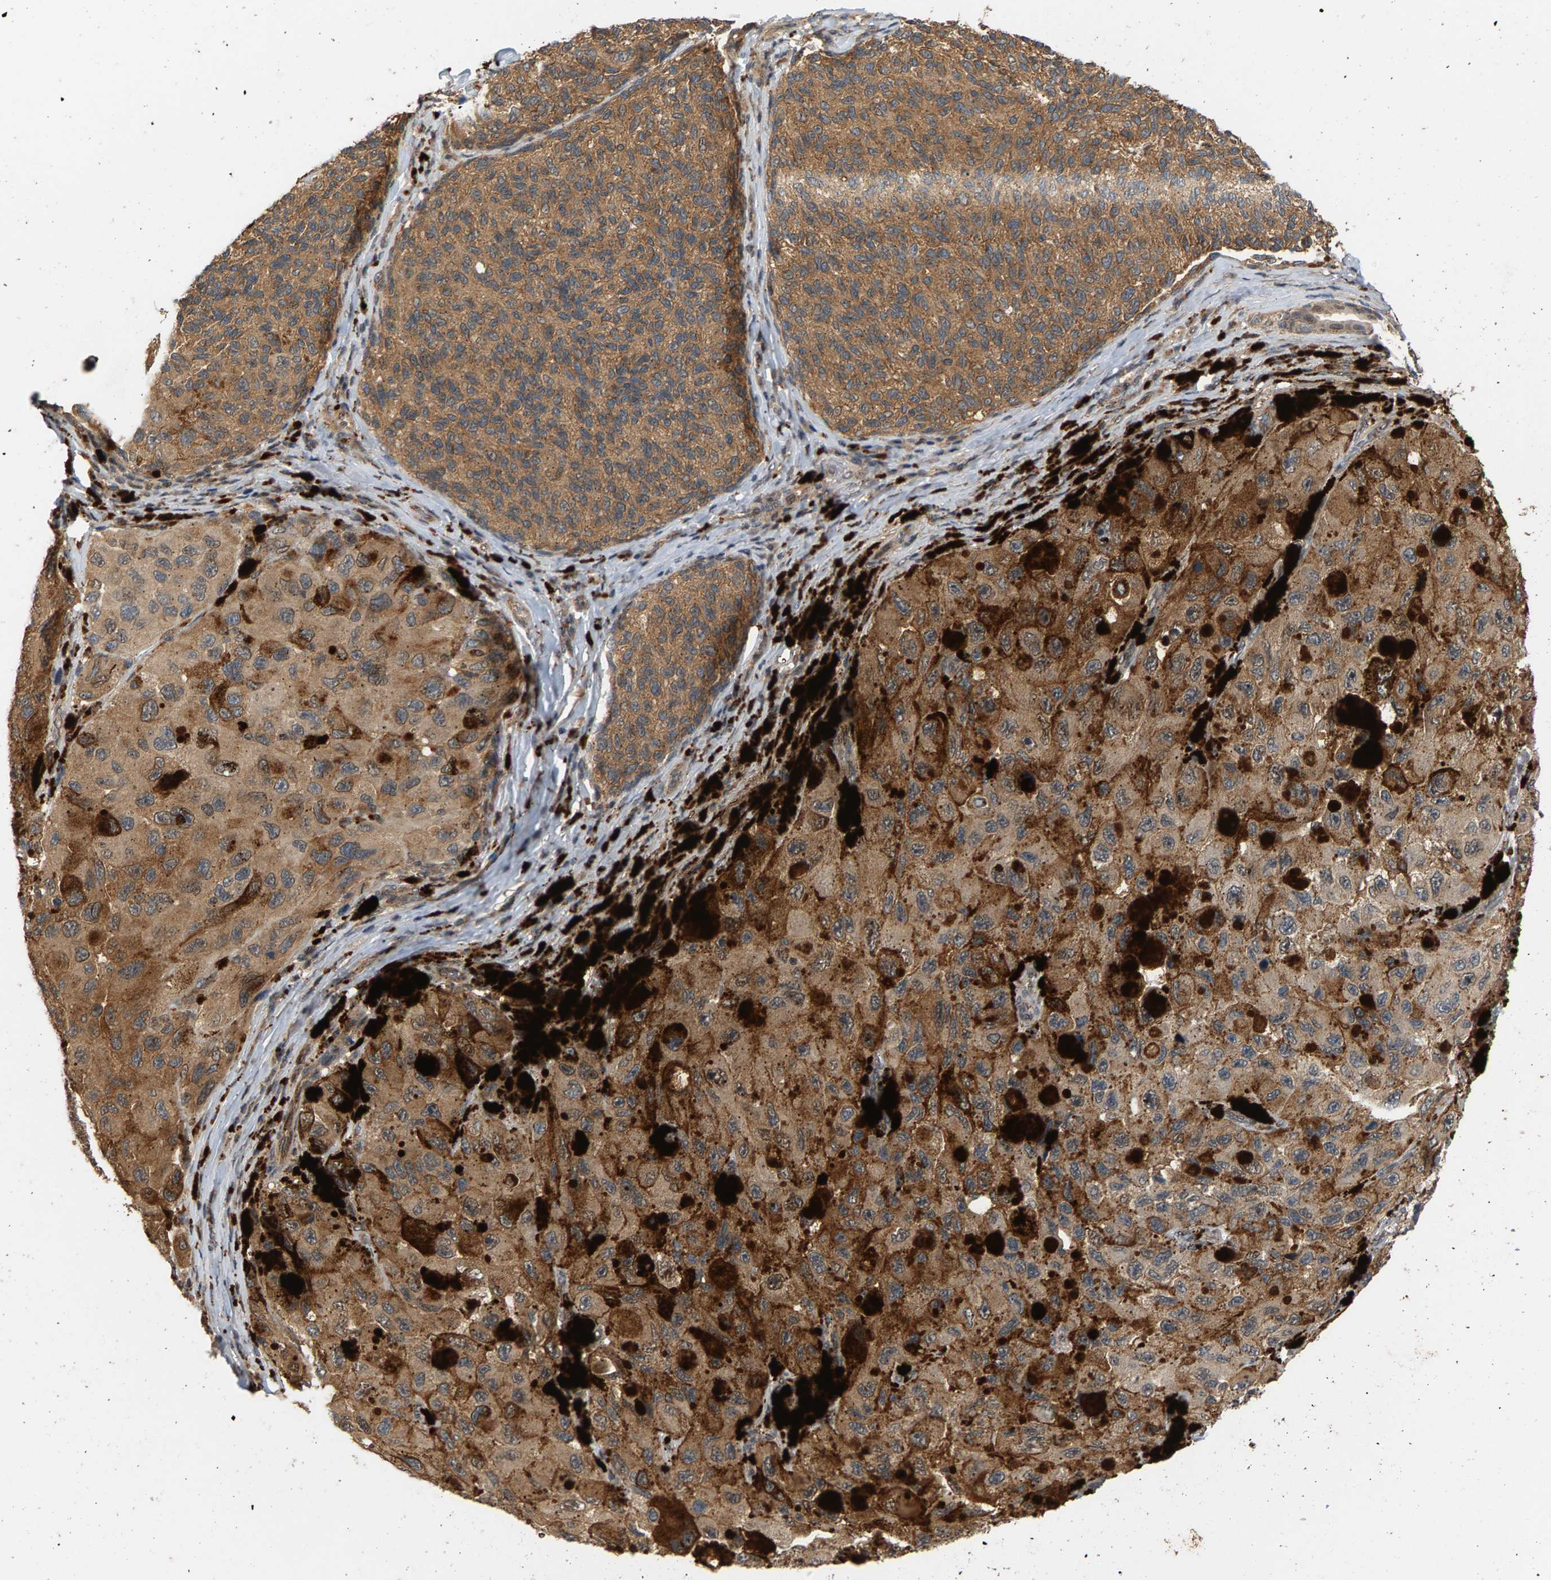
{"staining": {"intensity": "moderate", "quantity": ">75%", "location": "cytoplasmic/membranous"}, "tissue": "melanoma", "cell_type": "Tumor cells", "image_type": "cancer", "snomed": [{"axis": "morphology", "description": "Malignant melanoma, NOS"}, {"axis": "topography", "description": "Skin"}], "caption": "Malignant melanoma stained for a protein (brown) demonstrates moderate cytoplasmic/membranous positive expression in about >75% of tumor cells.", "gene": "MAP2K5", "patient": {"sex": "female", "age": 73}}